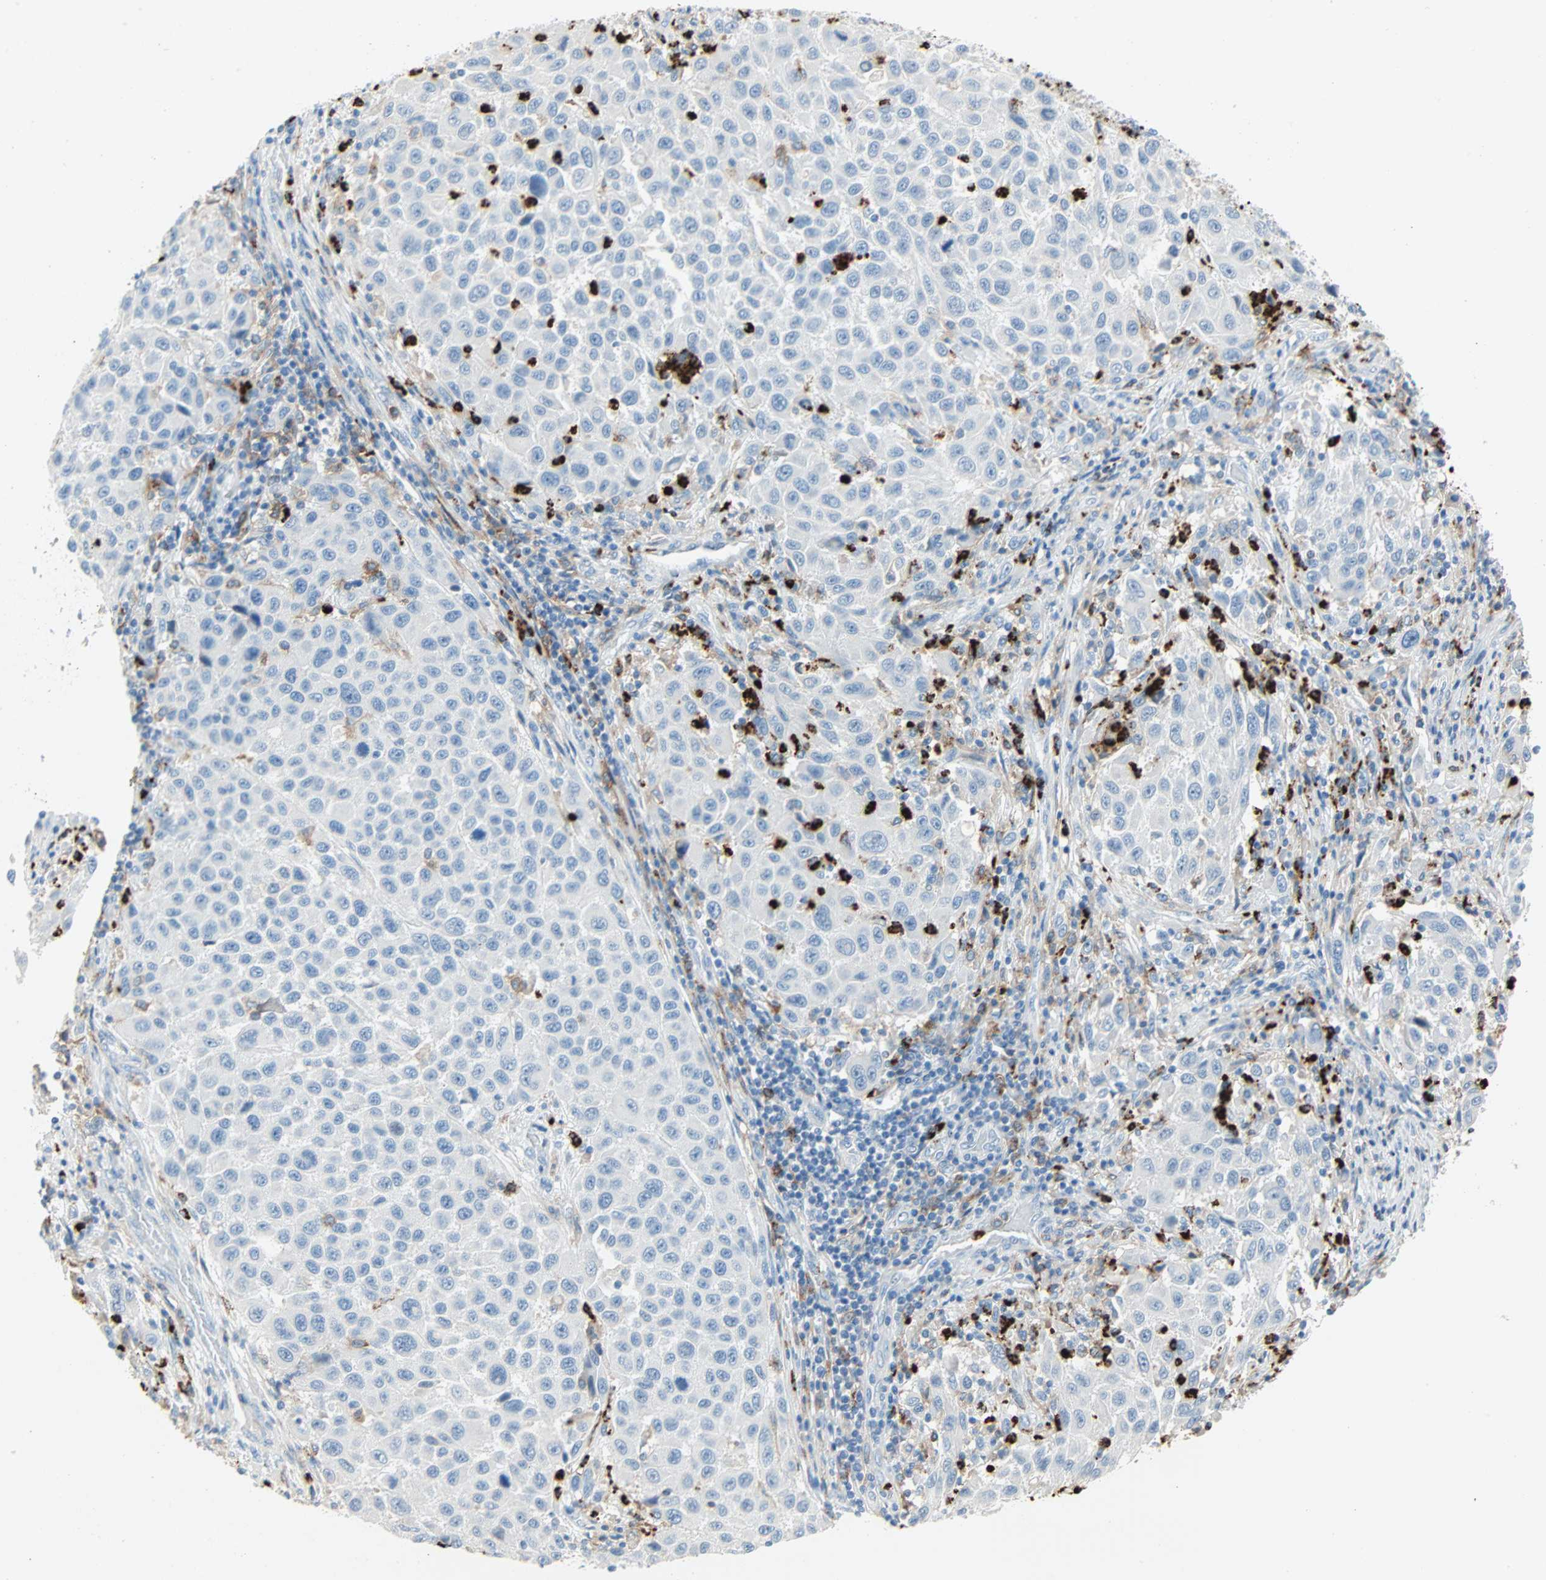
{"staining": {"intensity": "negative", "quantity": "none", "location": "none"}, "tissue": "melanoma", "cell_type": "Tumor cells", "image_type": "cancer", "snomed": [{"axis": "morphology", "description": "Malignant melanoma, Metastatic site"}, {"axis": "topography", "description": "Lymph node"}], "caption": "An IHC micrograph of malignant melanoma (metastatic site) is shown. There is no staining in tumor cells of malignant melanoma (metastatic site). (Brightfield microscopy of DAB IHC at high magnification).", "gene": "CLEC4A", "patient": {"sex": "male", "age": 61}}